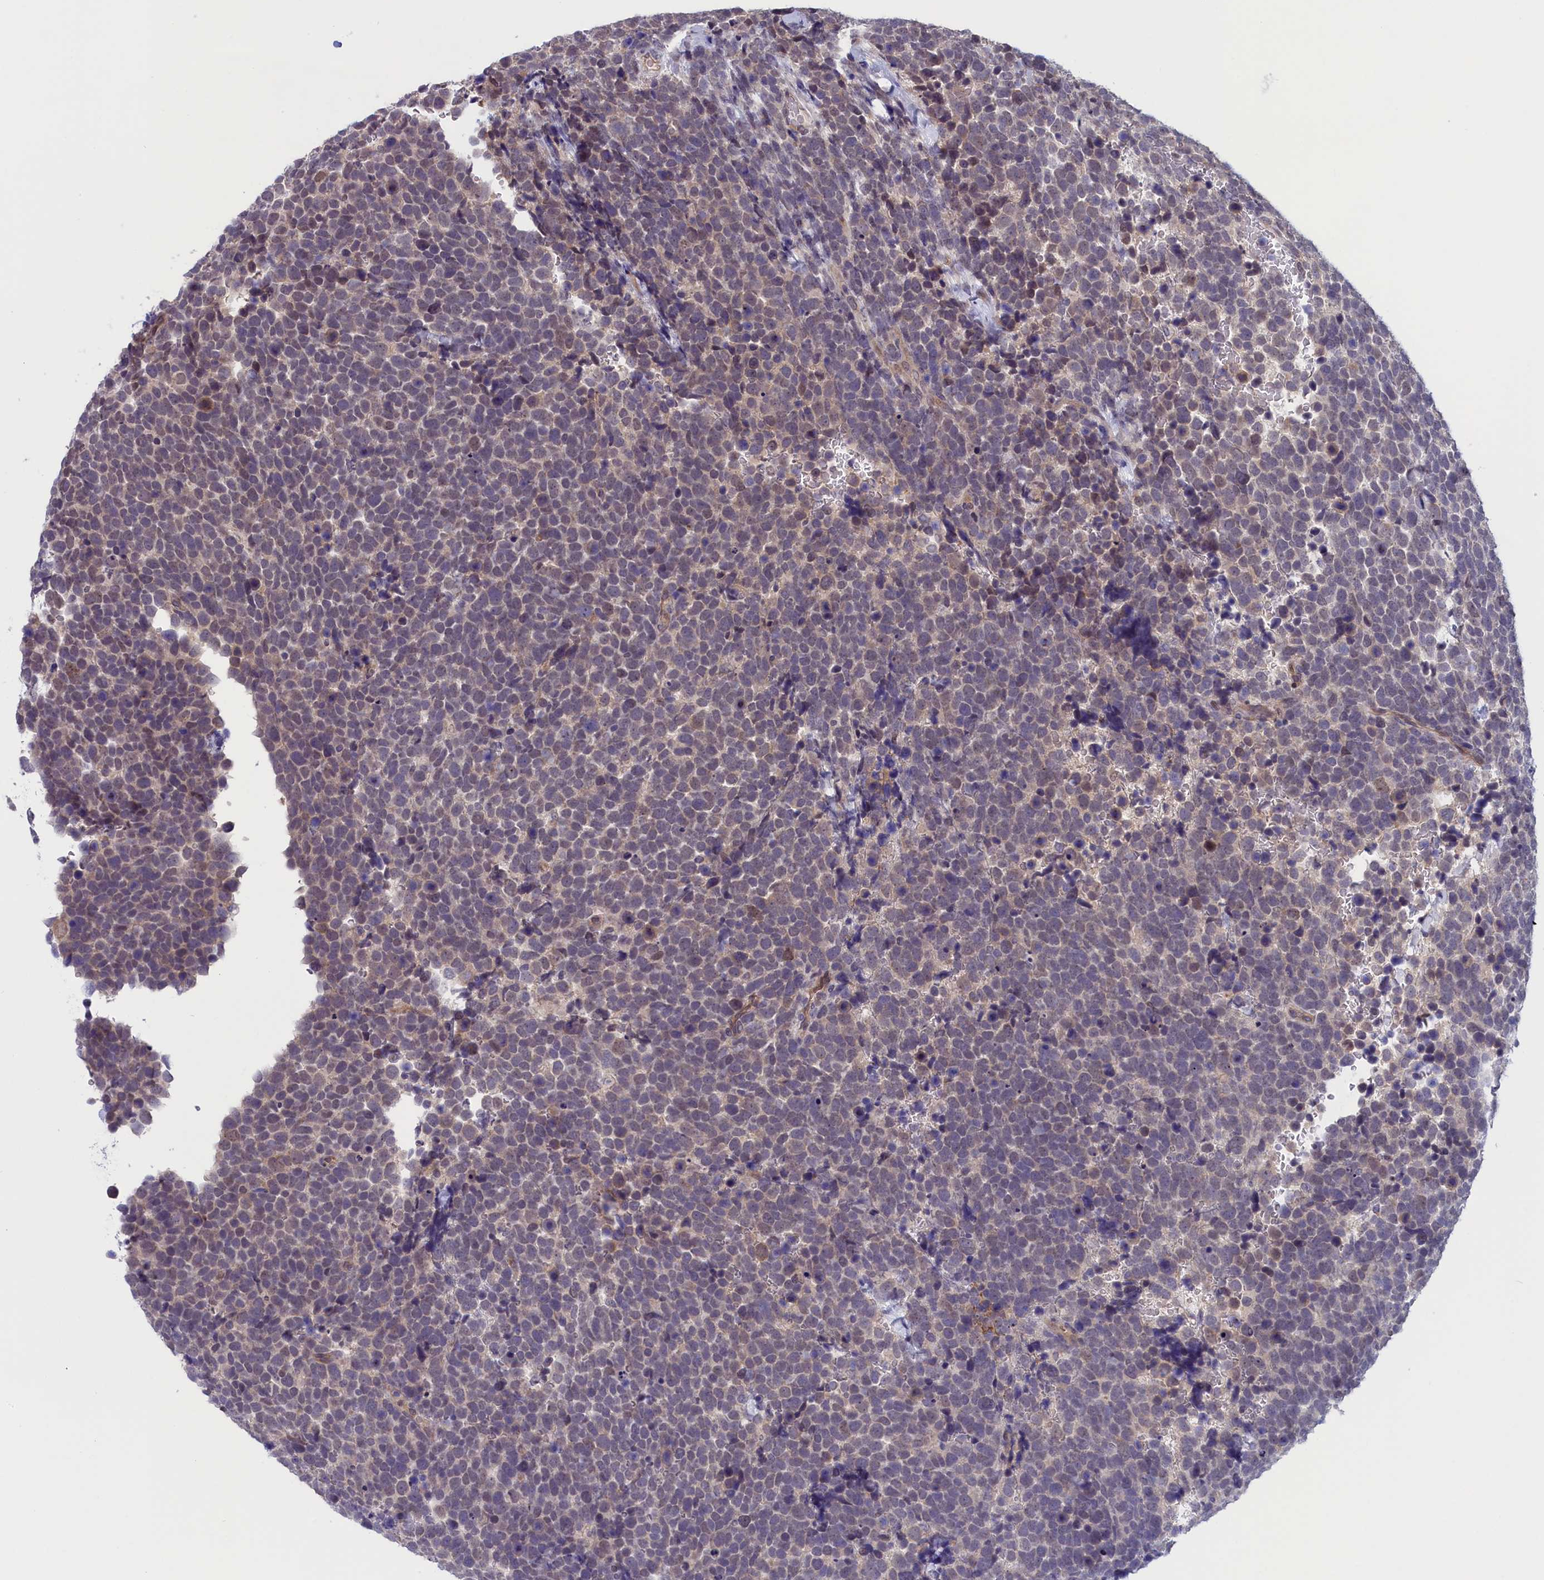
{"staining": {"intensity": "weak", "quantity": "<25%", "location": "nuclear"}, "tissue": "urothelial cancer", "cell_type": "Tumor cells", "image_type": "cancer", "snomed": [{"axis": "morphology", "description": "Urothelial carcinoma, High grade"}, {"axis": "topography", "description": "Urinary bladder"}], "caption": "There is no significant expression in tumor cells of high-grade urothelial carcinoma.", "gene": "IGFALS", "patient": {"sex": "female", "age": 82}}